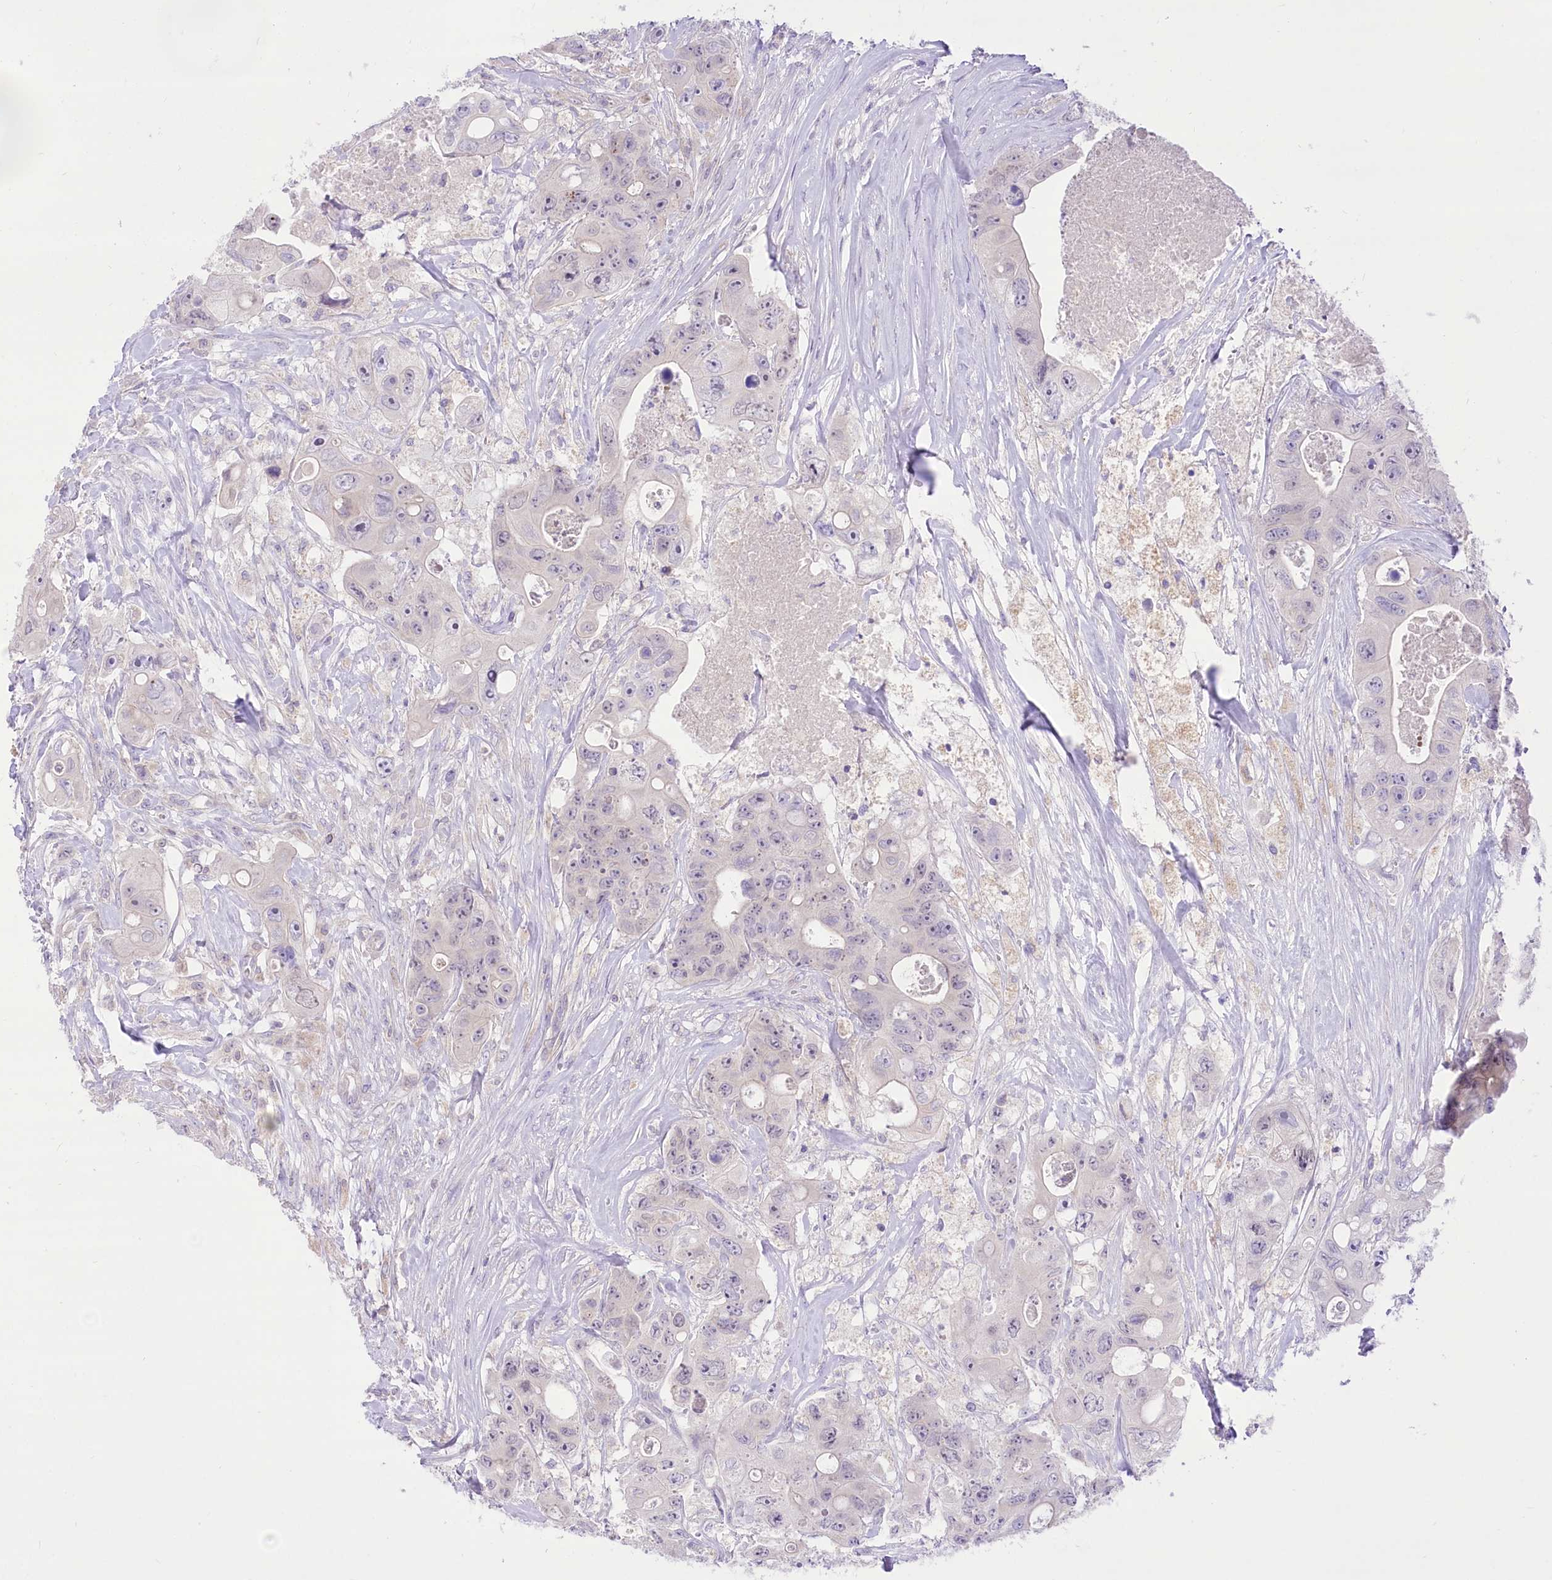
{"staining": {"intensity": "negative", "quantity": "none", "location": "none"}, "tissue": "colorectal cancer", "cell_type": "Tumor cells", "image_type": "cancer", "snomed": [{"axis": "morphology", "description": "Adenocarcinoma, NOS"}, {"axis": "topography", "description": "Colon"}], "caption": "Colorectal adenocarcinoma was stained to show a protein in brown. There is no significant expression in tumor cells. The staining was performed using DAB (3,3'-diaminobenzidine) to visualize the protein expression in brown, while the nuclei were stained in blue with hematoxylin (Magnification: 20x).", "gene": "HELT", "patient": {"sex": "female", "age": 46}}